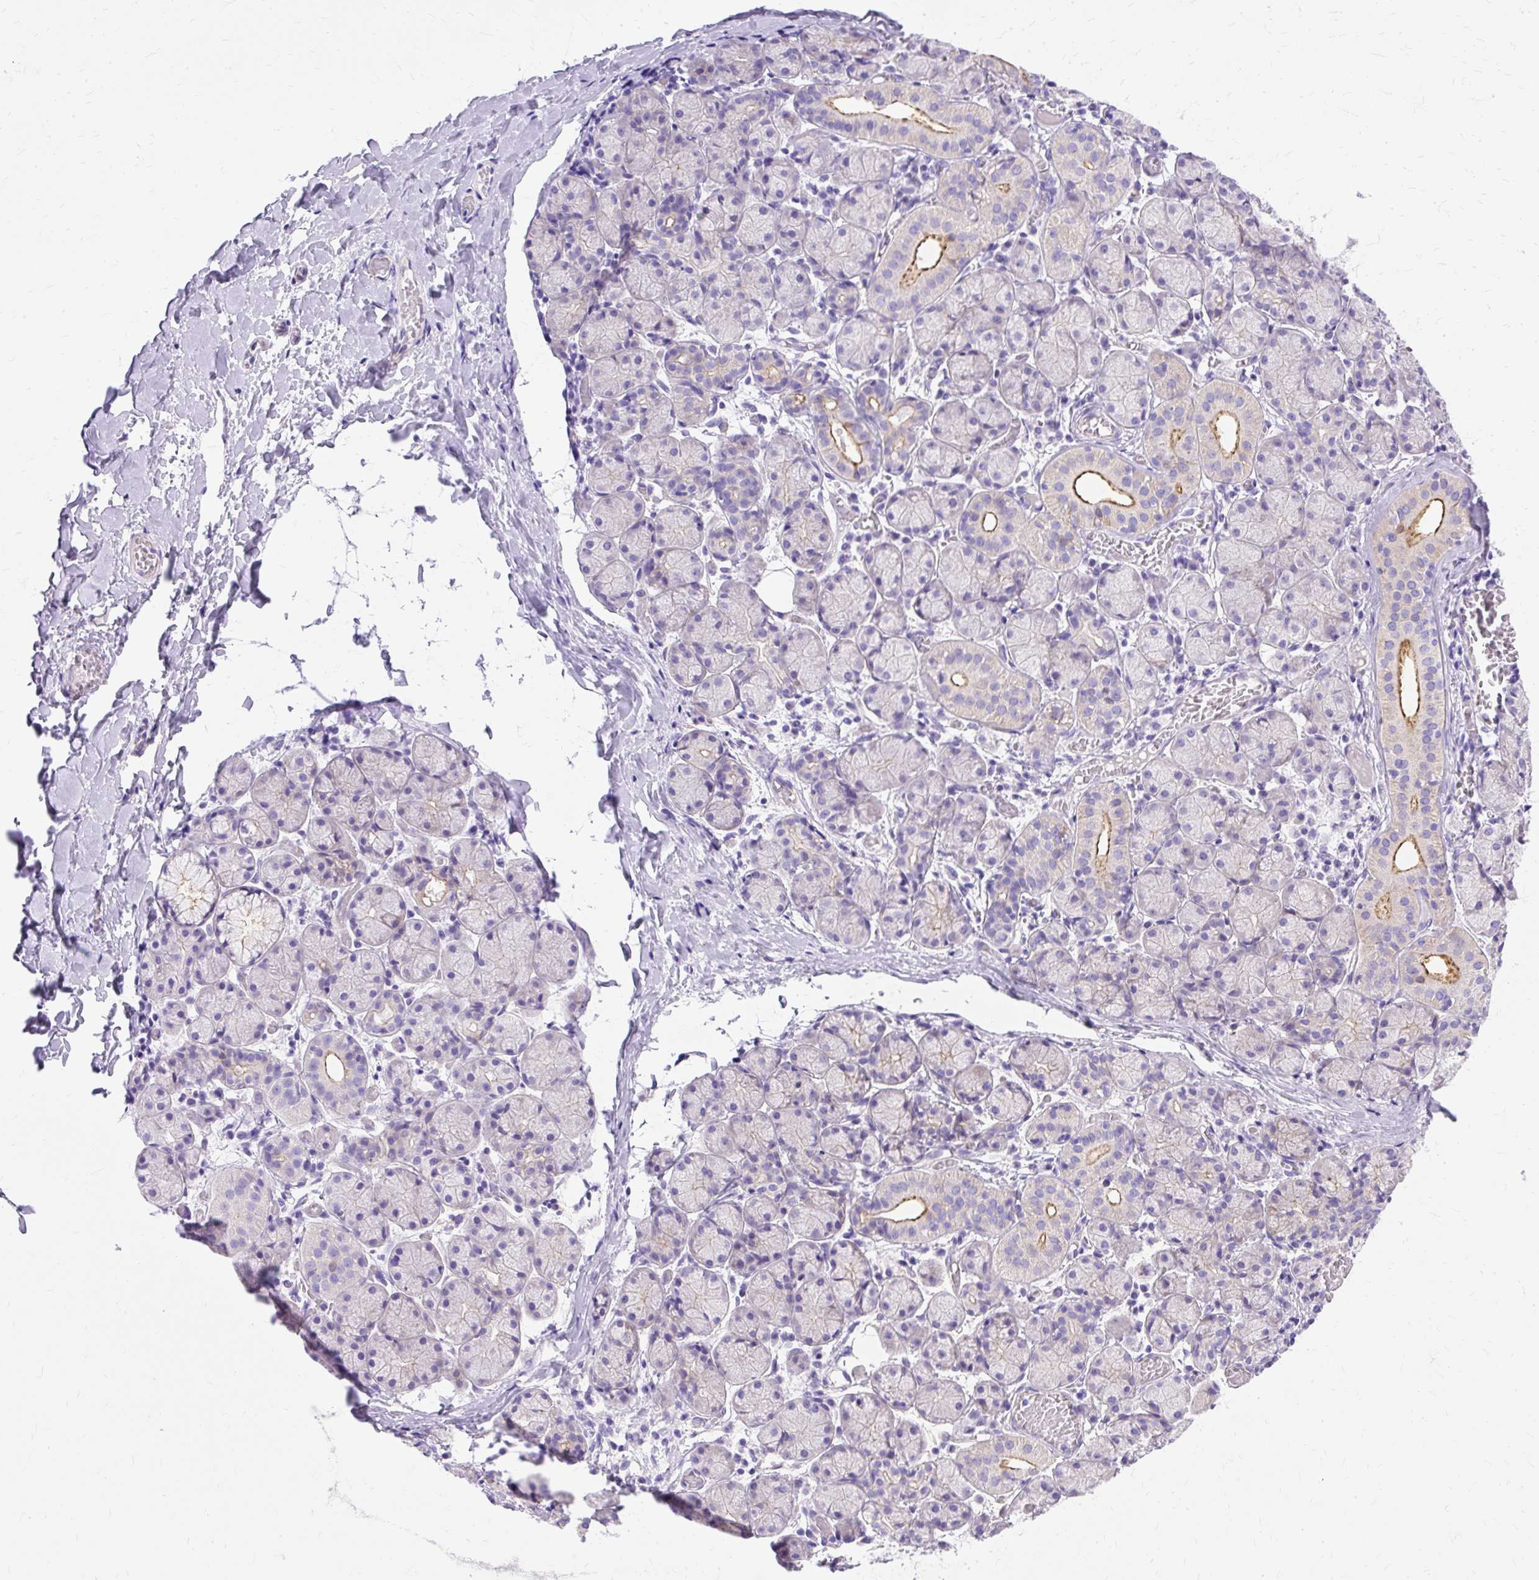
{"staining": {"intensity": "strong", "quantity": "<25%", "location": "cytoplasmic/membranous"}, "tissue": "salivary gland", "cell_type": "Glandular cells", "image_type": "normal", "snomed": [{"axis": "morphology", "description": "Normal tissue, NOS"}, {"axis": "topography", "description": "Salivary gland"}], "caption": "The histopathology image exhibits staining of unremarkable salivary gland, revealing strong cytoplasmic/membranous protein staining (brown color) within glandular cells. The staining was performed using DAB (3,3'-diaminobenzidine), with brown indicating positive protein expression. Nuclei are stained blue with hematoxylin.", "gene": "MYO6", "patient": {"sex": "female", "age": 24}}